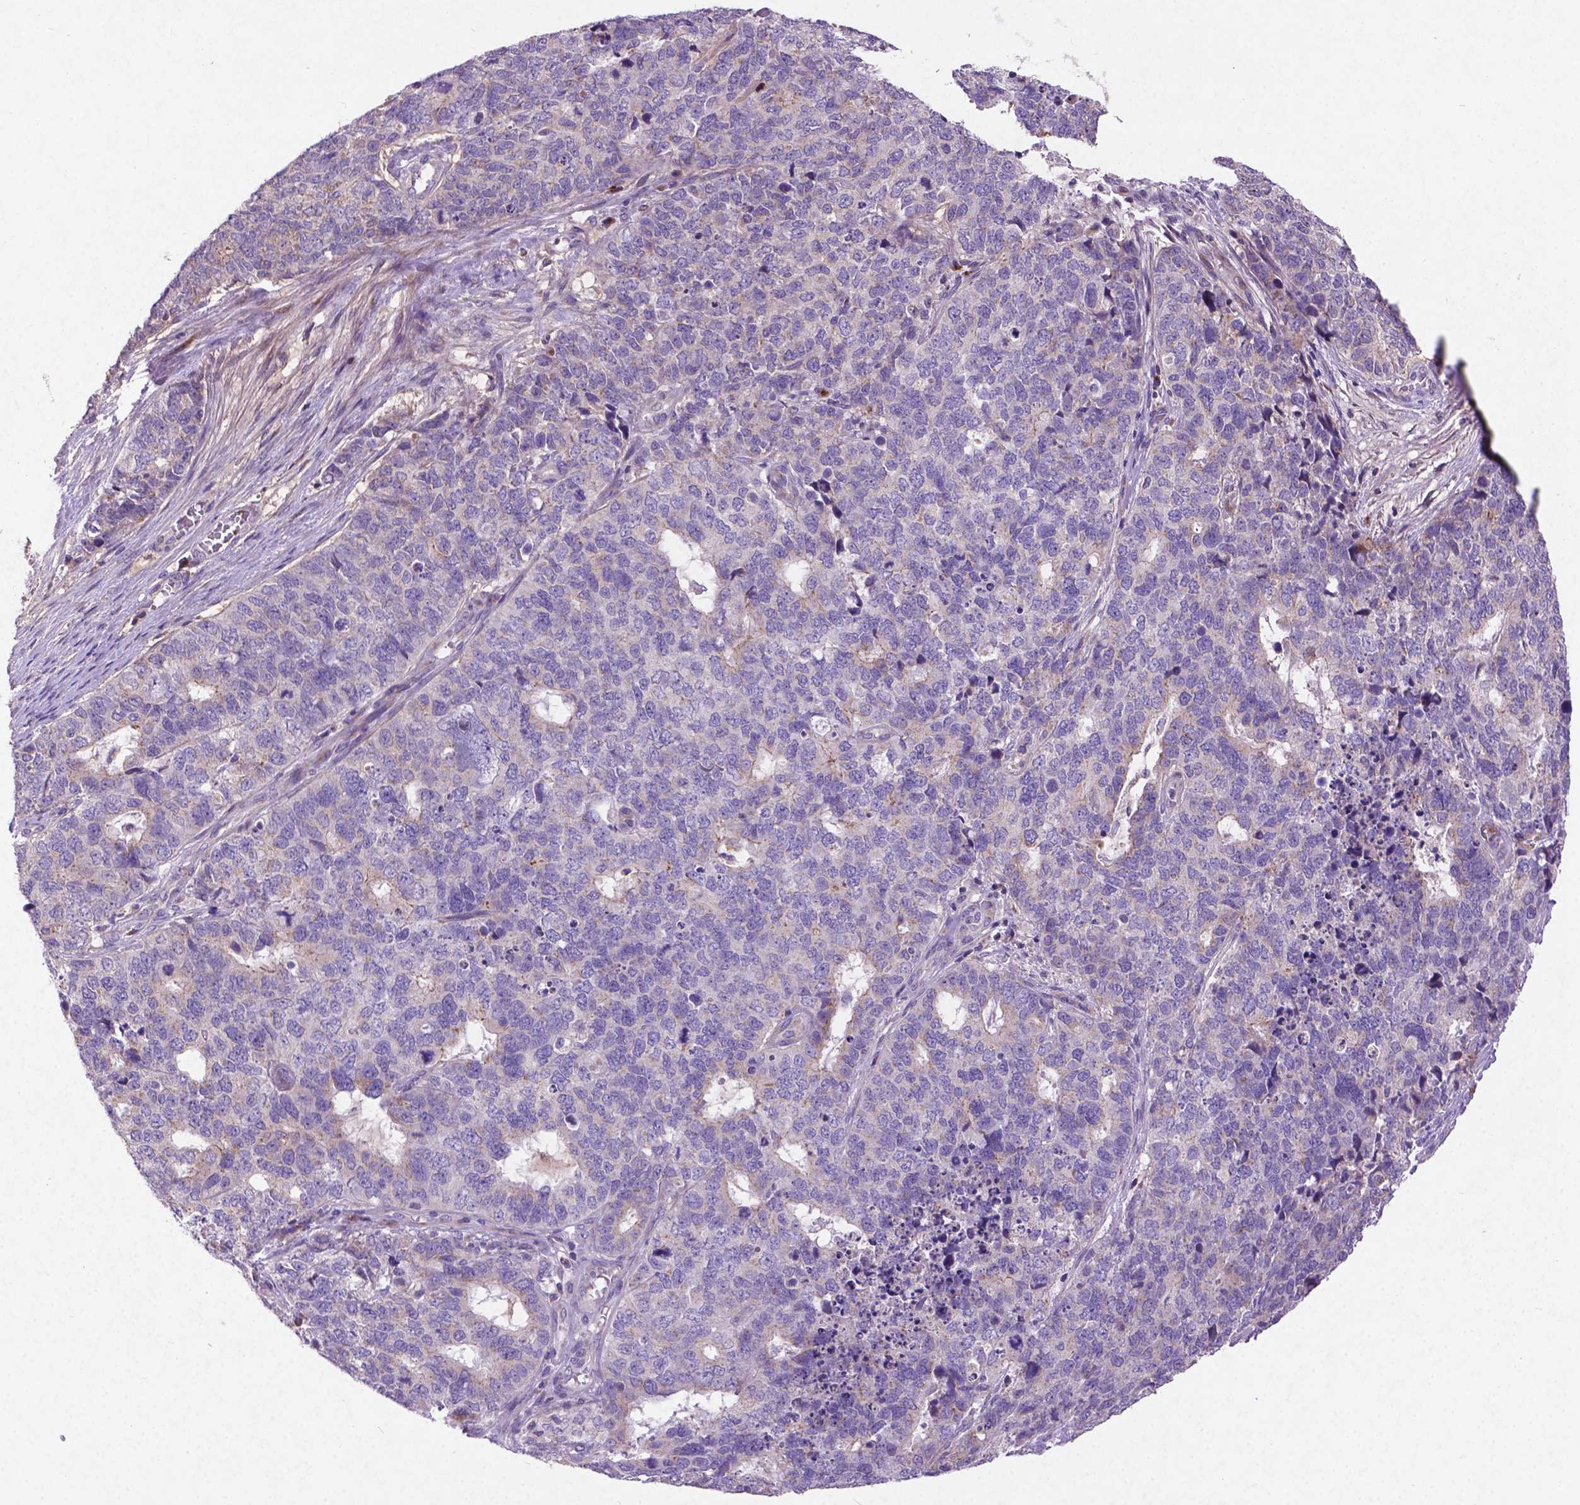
{"staining": {"intensity": "negative", "quantity": "none", "location": "none"}, "tissue": "cervical cancer", "cell_type": "Tumor cells", "image_type": "cancer", "snomed": [{"axis": "morphology", "description": "Squamous cell carcinoma, NOS"}, {"axis": "topography", "description": "Cervix"}], "caption": "The immunohistochemistry (IHC) histopathology image has no significant staining in tumor cells of cervical cancer (squamous cell carcinoma) tissue.", "gene": "ATG4D", "patient": {"sex": "female", "age": 63}}